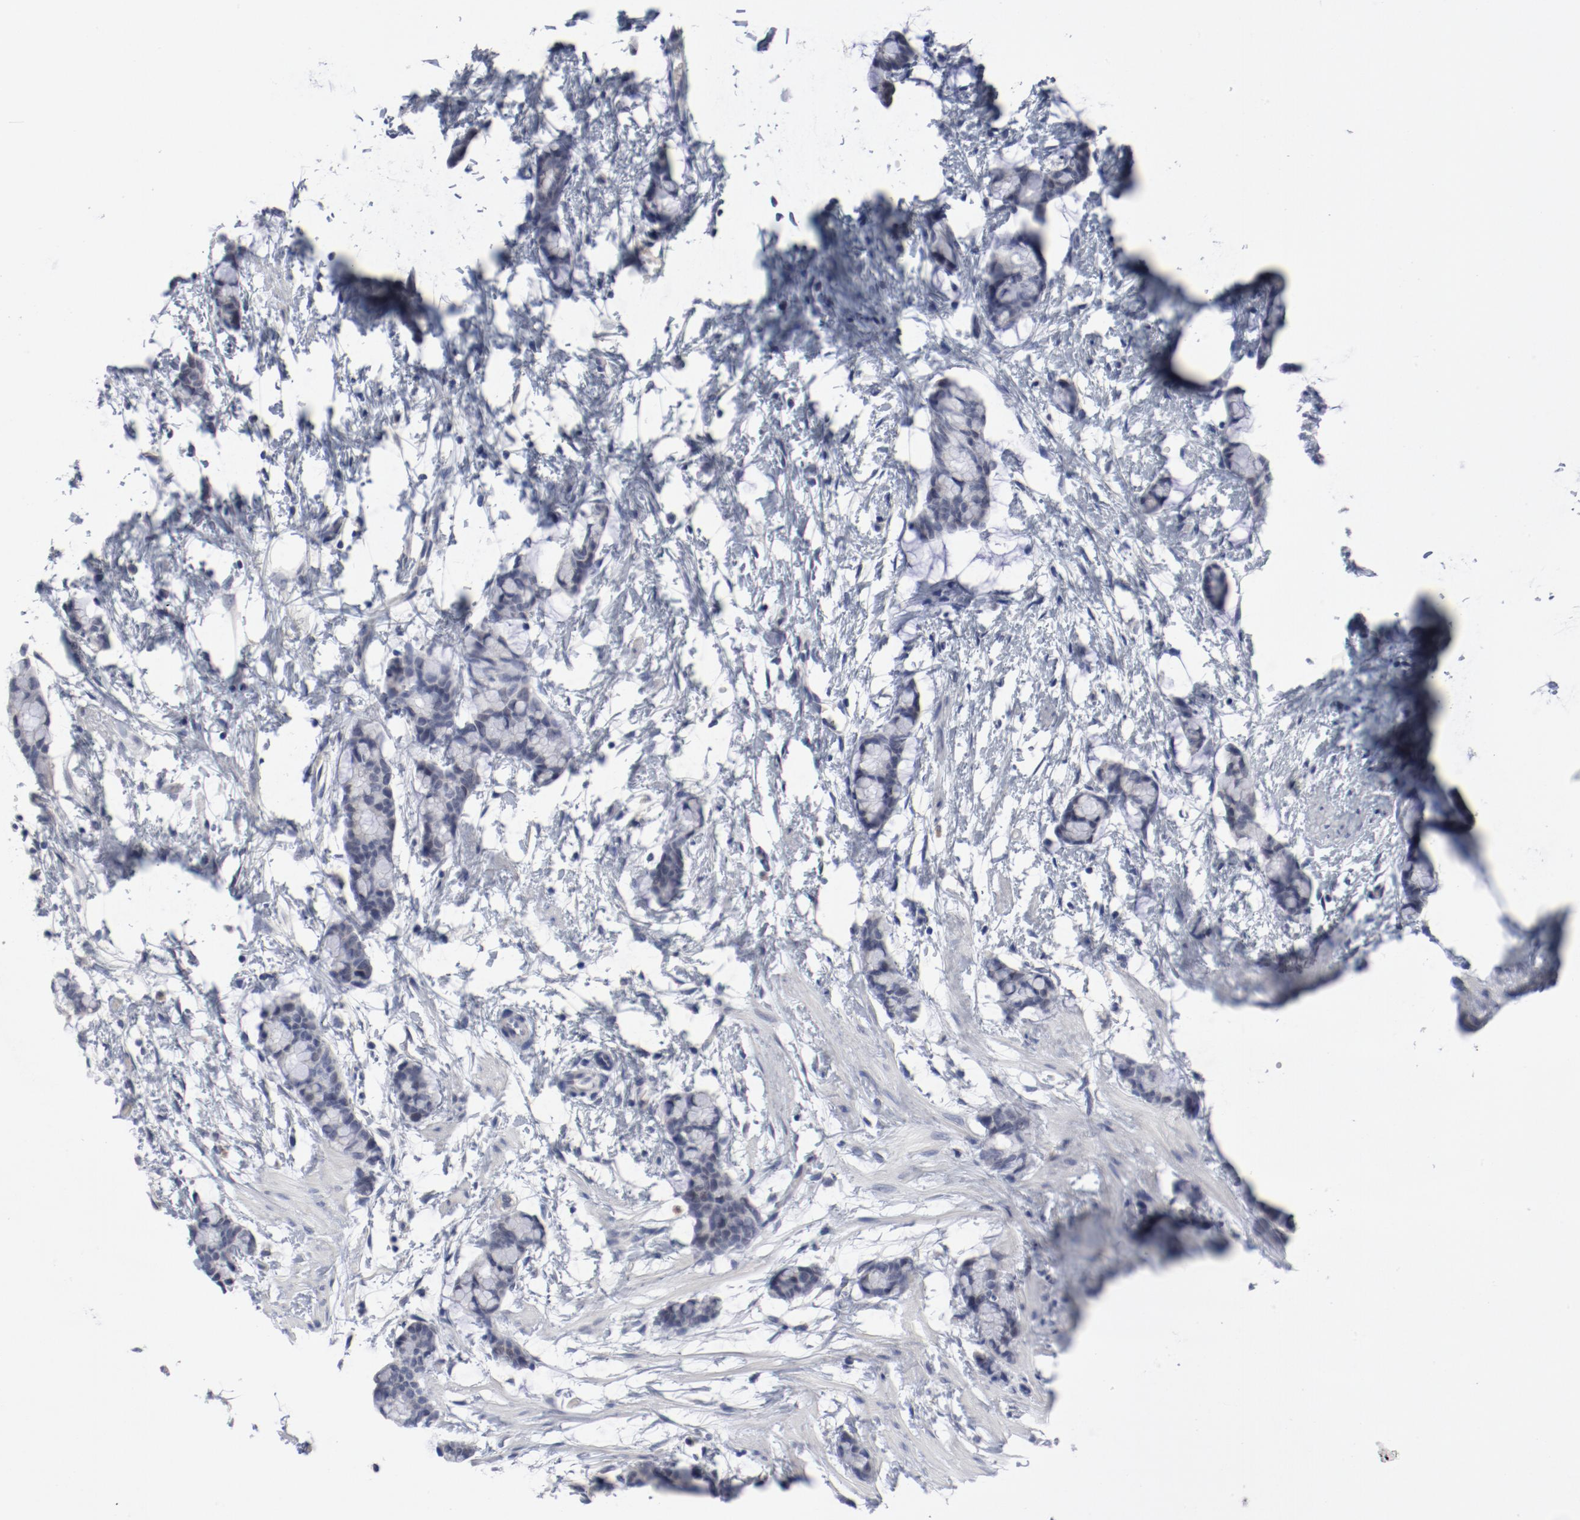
{"staining": {"intensity": "negative", "quantity": "none", "location": "none"}, "tissue": "colorectal cancer", "cell_type": "Tumor cells", "image_type": "cancer", "snomed": [{"axis": "morphology", "description": "Adenocarcinoma, NOS"}, {"axis": "topography", "description": "Colon"}], "caption": "There is no significant expression in tumor cells of colorectal cancer.", "gene": "ANKLE2", "patient": {"sex": "male", "age": 14}}